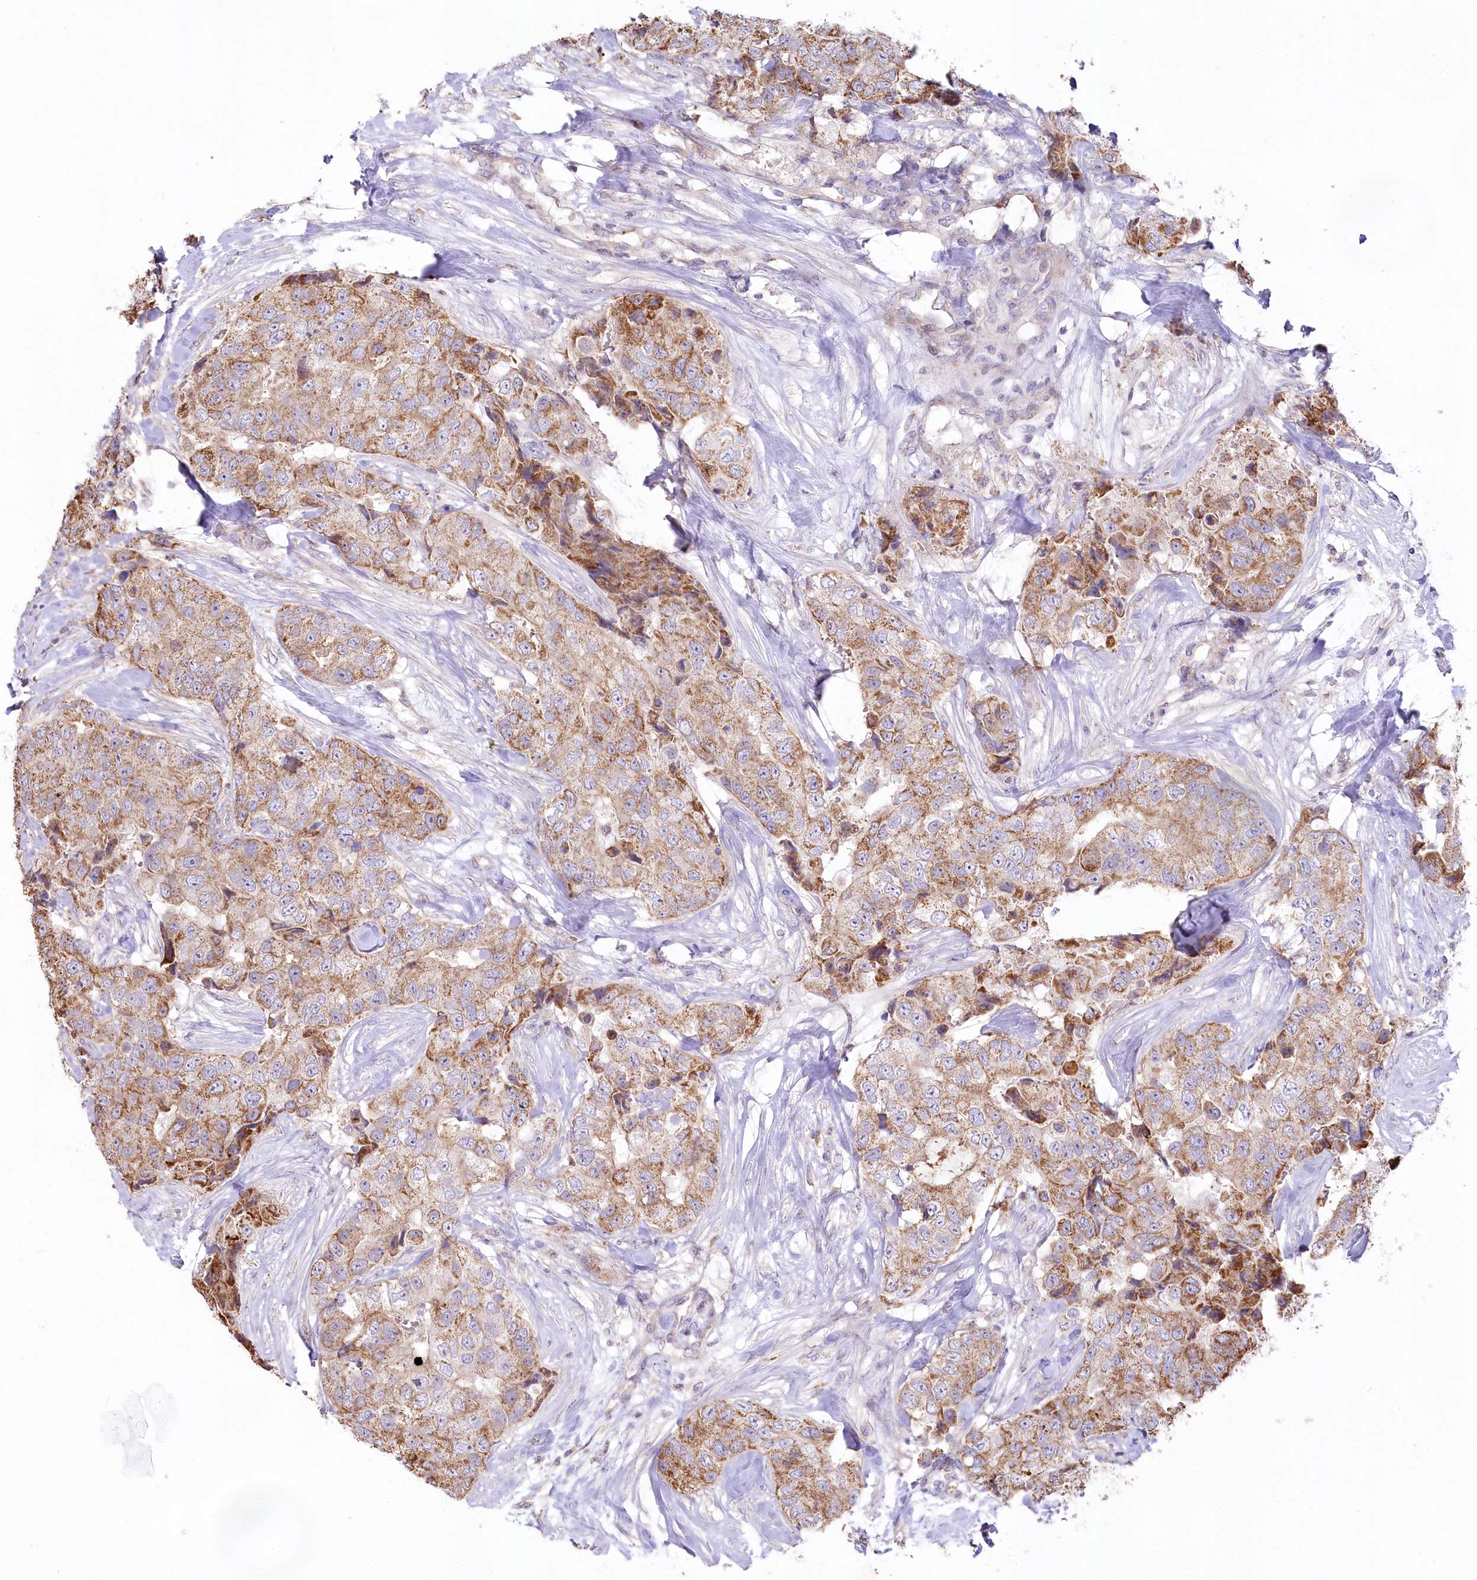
{"staining": {"intensity": "moderate", "quantity": ">75%", "location": "cytoplasmic/membranous"}, "tissue": "breast cancer", "cell_type": "Tumor cells", "image_type": "cancer", "snomed": [{"axis": "morphology", "description": "Duct carcinoma"}, {"axis": "topography", "description": "Breast"}], "caption": "Protein expression analysis of human breast cancer reveals moderate cytoplasmic/membranous expression in approximately >75% of tumor cells.", "gene": "SLC6A11", "patient": {"sex": "female", "age": 62}}